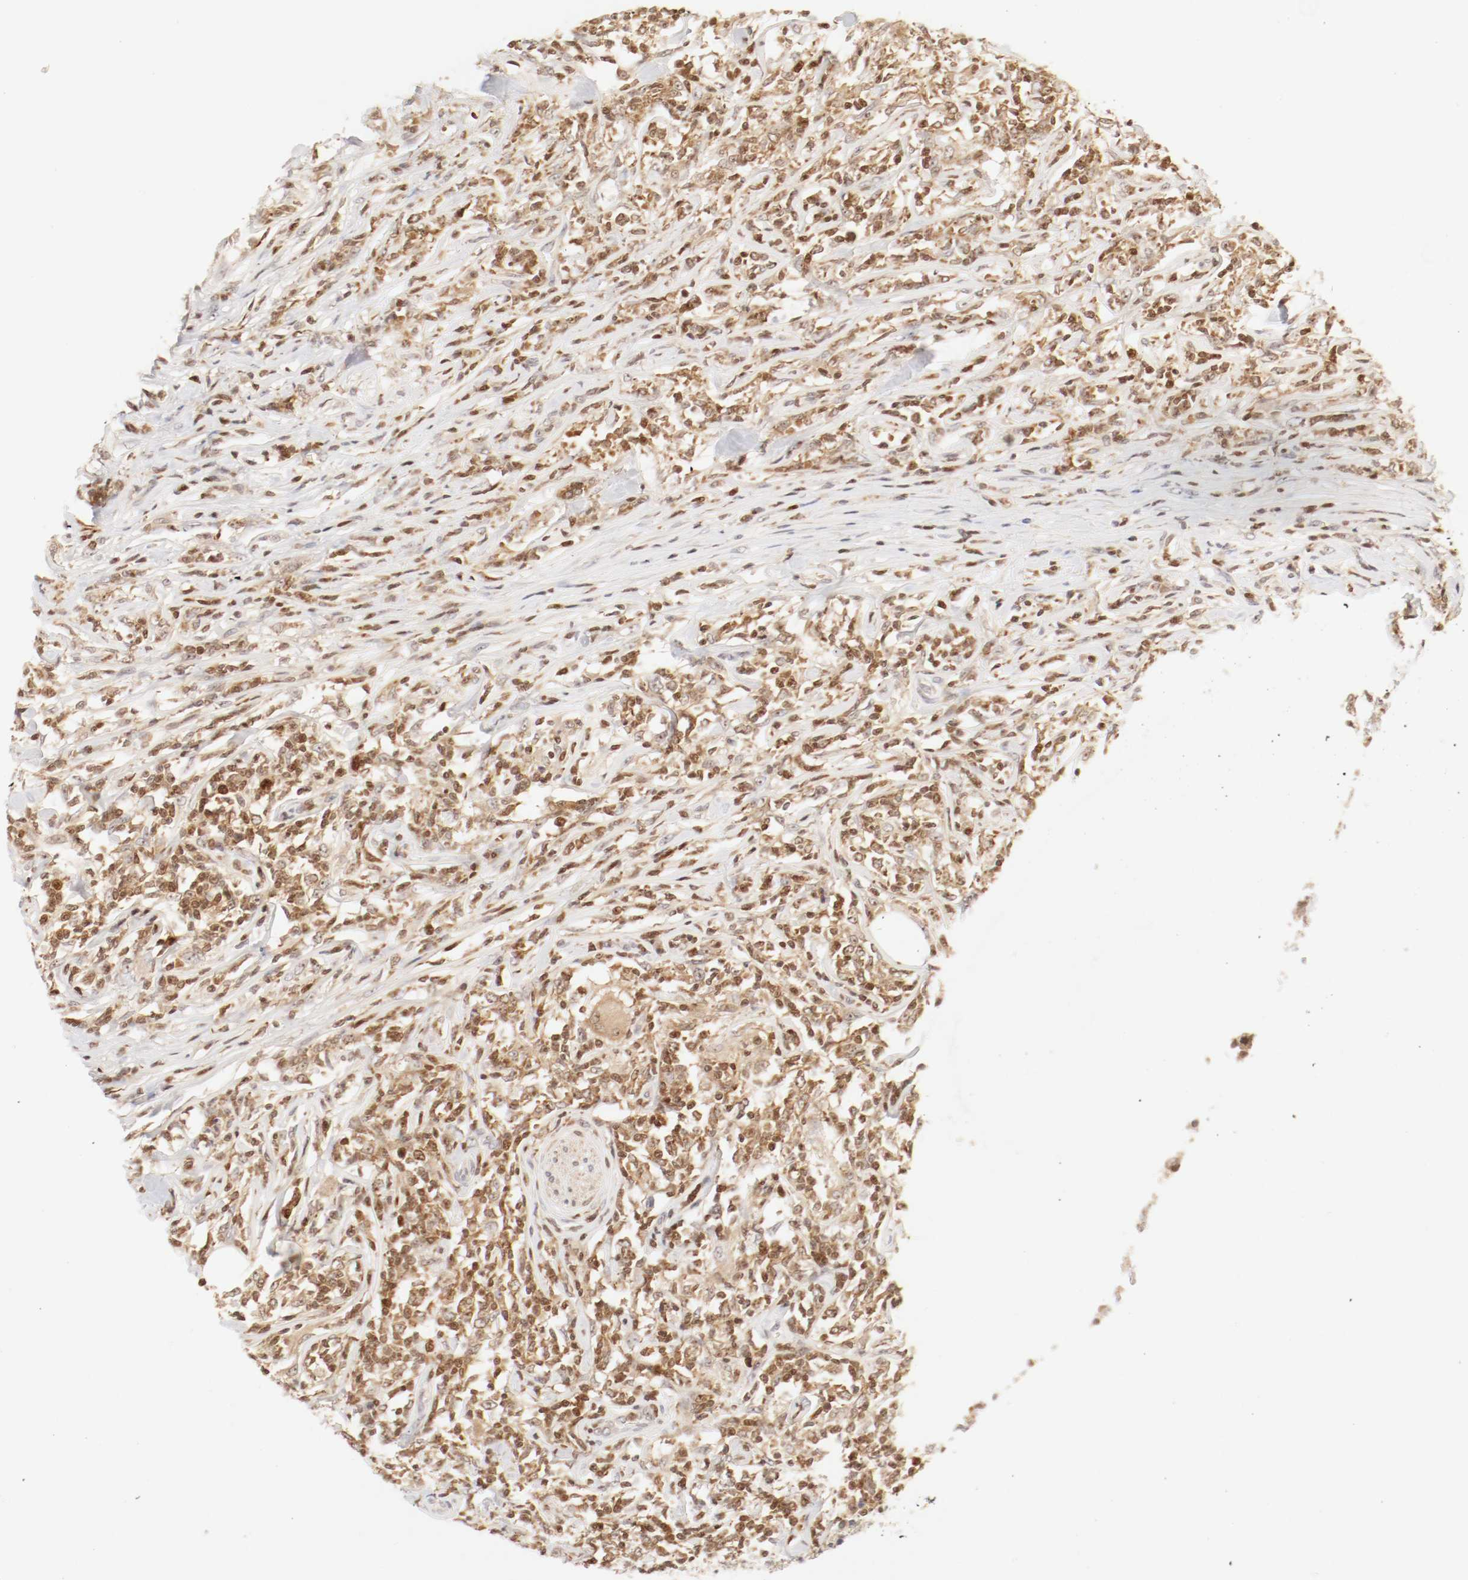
{"staining": {"intensity": "strong", "quantity": ">75%", "location": "nuclear"}, "tissue": "lymphoma", "cell_type": "Tumor cells", "image_type": "cancer", "snomed": [{"axis": "morphology", "description": "Malignant lymphoma, non-Hodgkin's type, High grade"}, {"axis": "topography", "description": "Lymph node"}], "caption": "The image demonstrates a brown stain indicating the presence of a protein in the nuclear of tumor cells in high-grade malignant lymphoma, non-Hodgkin's type.", "gene": "KIF2A", "patient": {"sex": "female", "age": 84}}